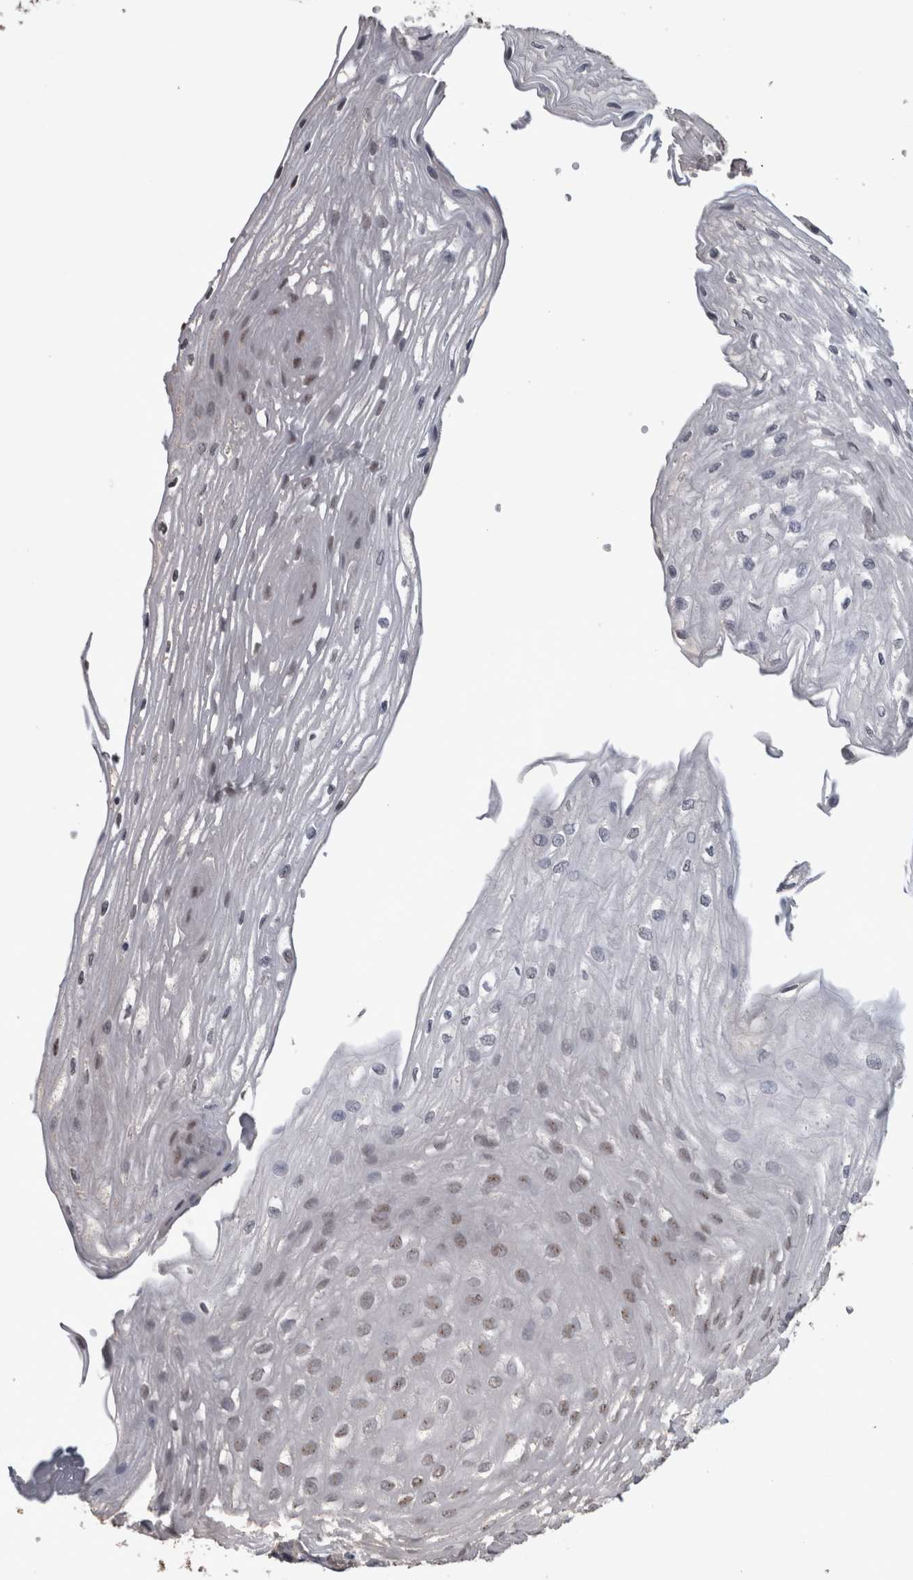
{"staining": {"intensity": "weak", "quantity": "<25%", "location": "nuclear"}, "tissue": "esophagus", "cell_type": "Squamous epithelial cells", "image_type": "normal", "snomed": [{"axis": "morphology", "description": "Normal tissue, NOS"}, {"axis": "topography", "description": "Esophagus"}], "caption": "Squamous epithelial cells are negative for brown protein staining in benign esophagus. The staining is performed using DAB brown chromogen with nuclei counter-stained in using hematoxylin.", "gene": "PEBP4", "patient": {"sex": "female", "age": 66}}